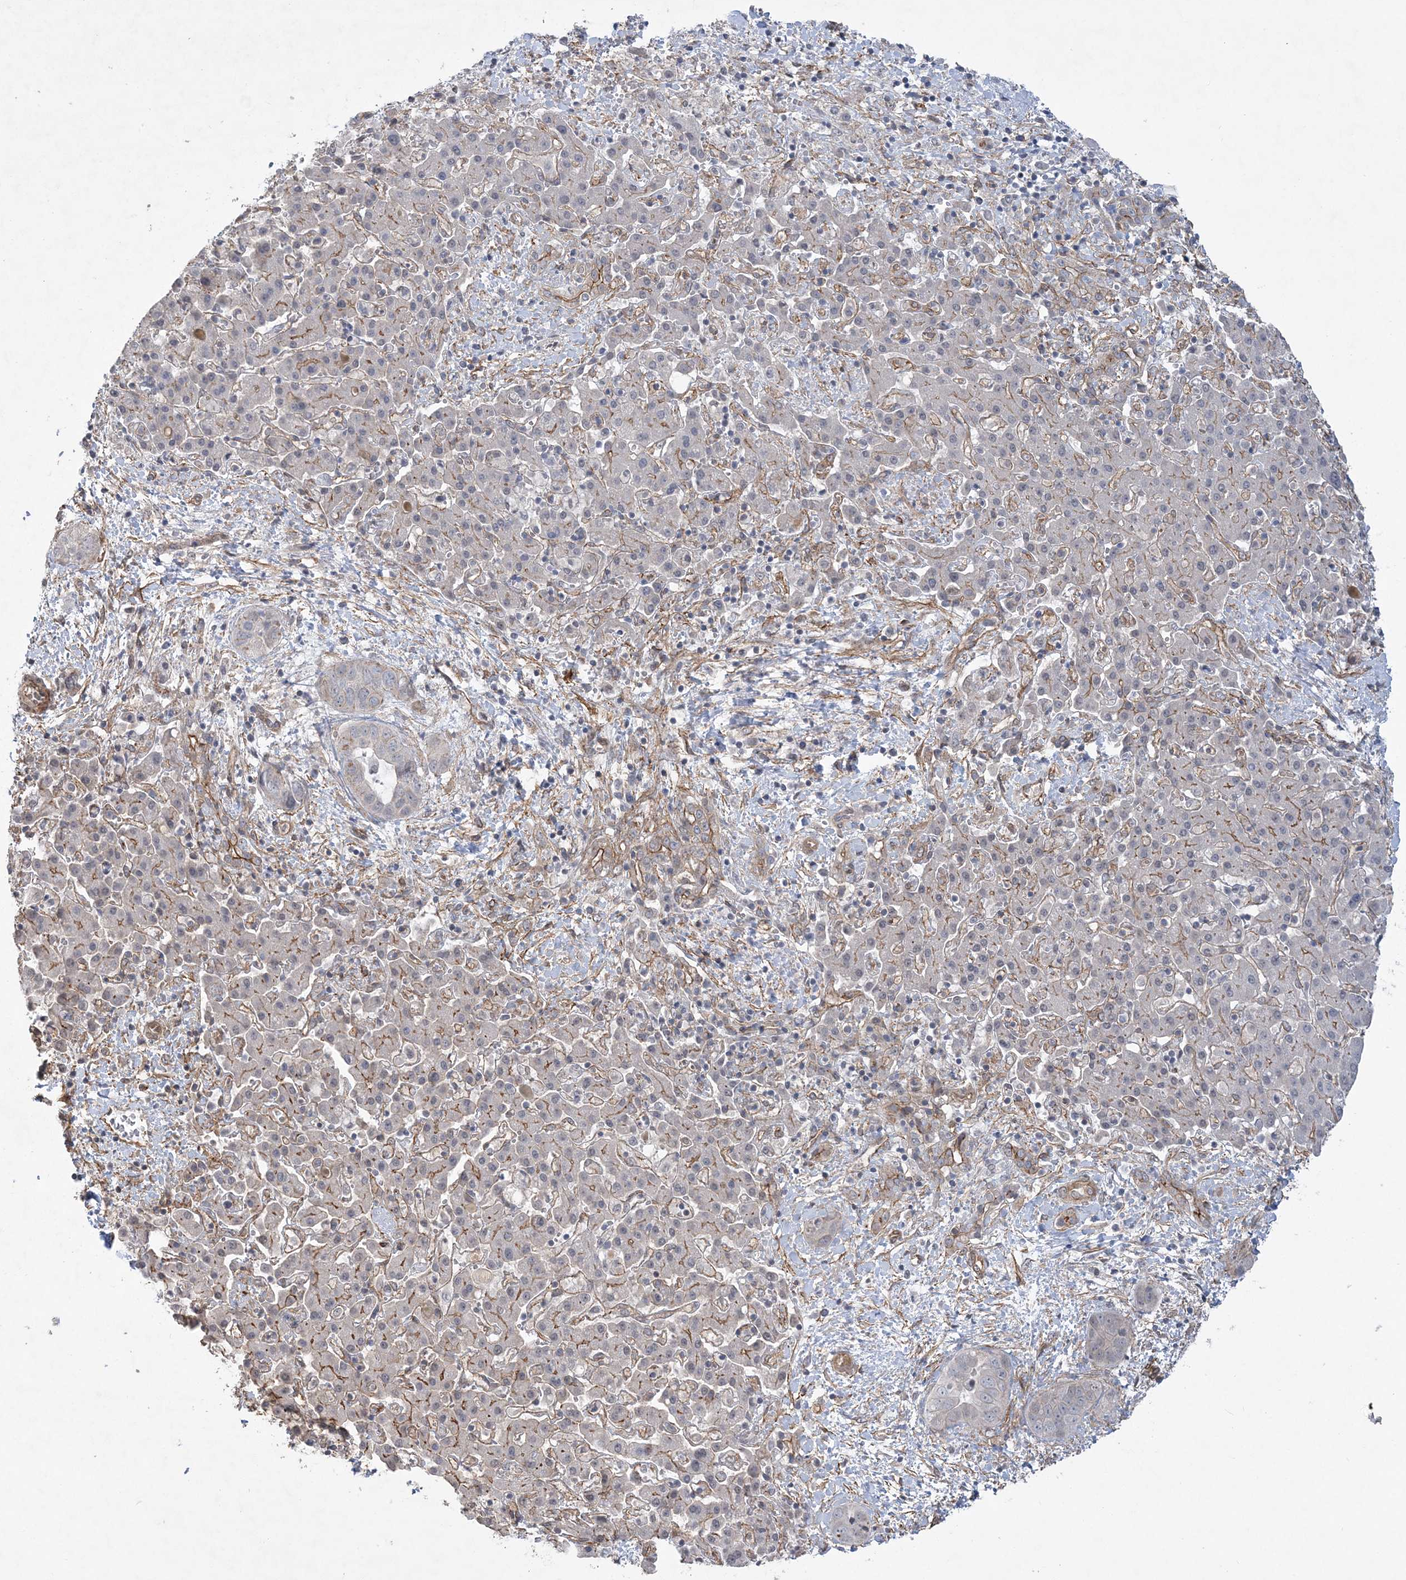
{"staining": {"intensity": "moderate", "quantity": "<25%", "location": "cytoplasmic/membranous"}, "tissue": "liver cancer", "cell_type": "Tumor cells", "image_type": "cancer", "snomed": [{"axis": "morphology", "description": "Cholangiocarcinoma"}, {"axis": "topography", "description": "Liver"}], "caption": "IHC staining of cholangiocarcinoma (liver), which demonstrates low levels of moderate cytoplasmic/membranous staining in about <25% of tumor cells indicating moderate cytoplasmic/membranous protein expression. The staining was performed using DAB (3,3'-diaminobenzidine) (brown) for protein detection and nuclei were counterstained in hematoxylin (blue).", "gene": "RAI14", "patient": {"sex": "female", "age": 52}}